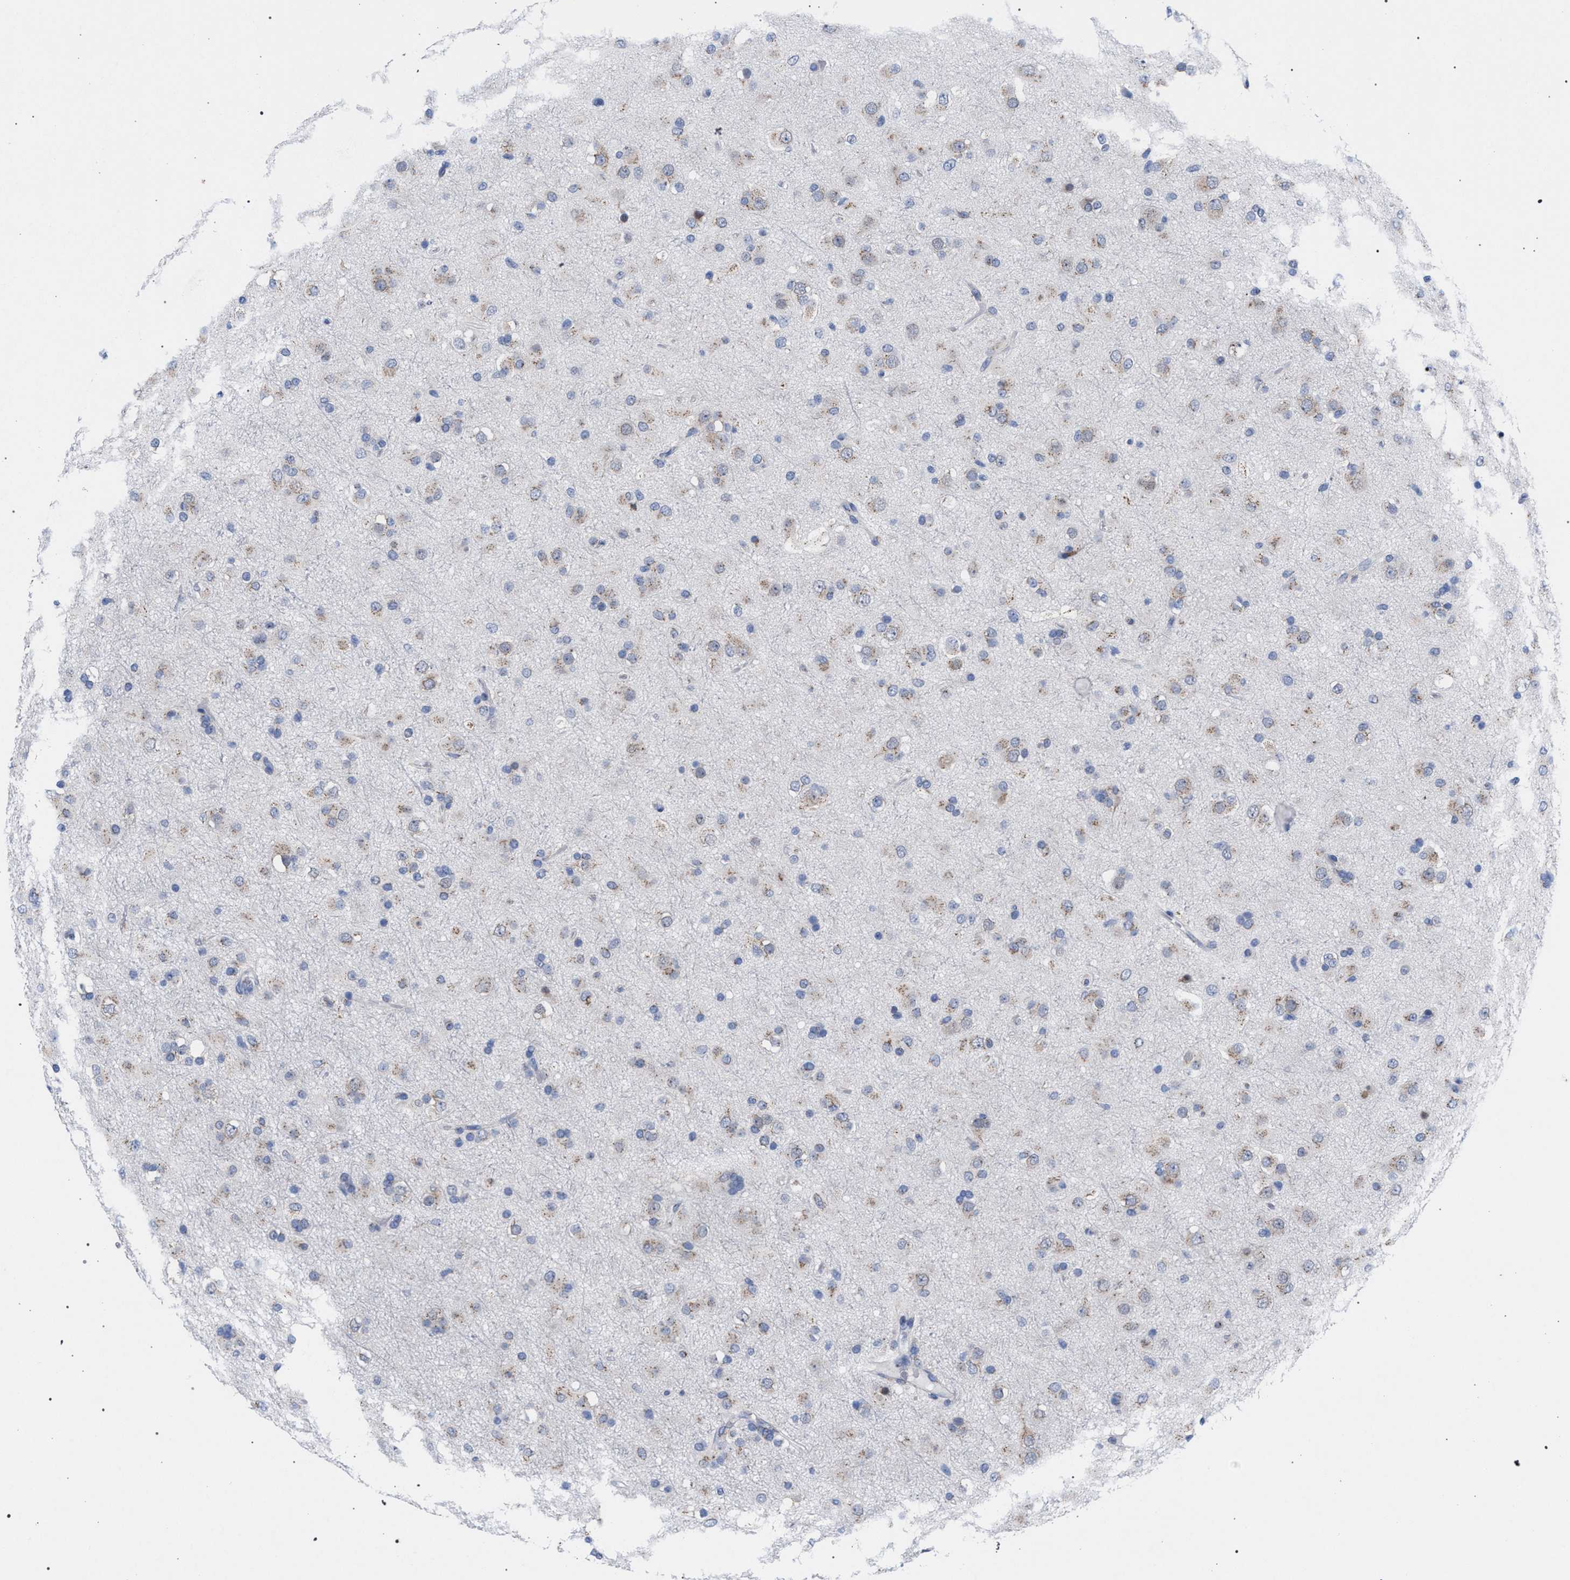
{"staining": {"intensity": "weak", "quantity": "25%-75%", "location": "cytoplasmic/membranous"}, "tissue": "glioma", "cell_type": "Tumor cells", "image_type": "cancer", "snomed": [{"axis": "morphology", "description": "Glioma, malignant, Low grade"}, {"axis": "topography", "description": "Brain"}], "caption": "Tumor cells display low levels of weak cytoplasmic/membranous expression in approximately 25%-75% of cells in human low-grade glioma (malignant).", "gene": "GOLGA2", "patient": {"sex": "male", "age": 65}}